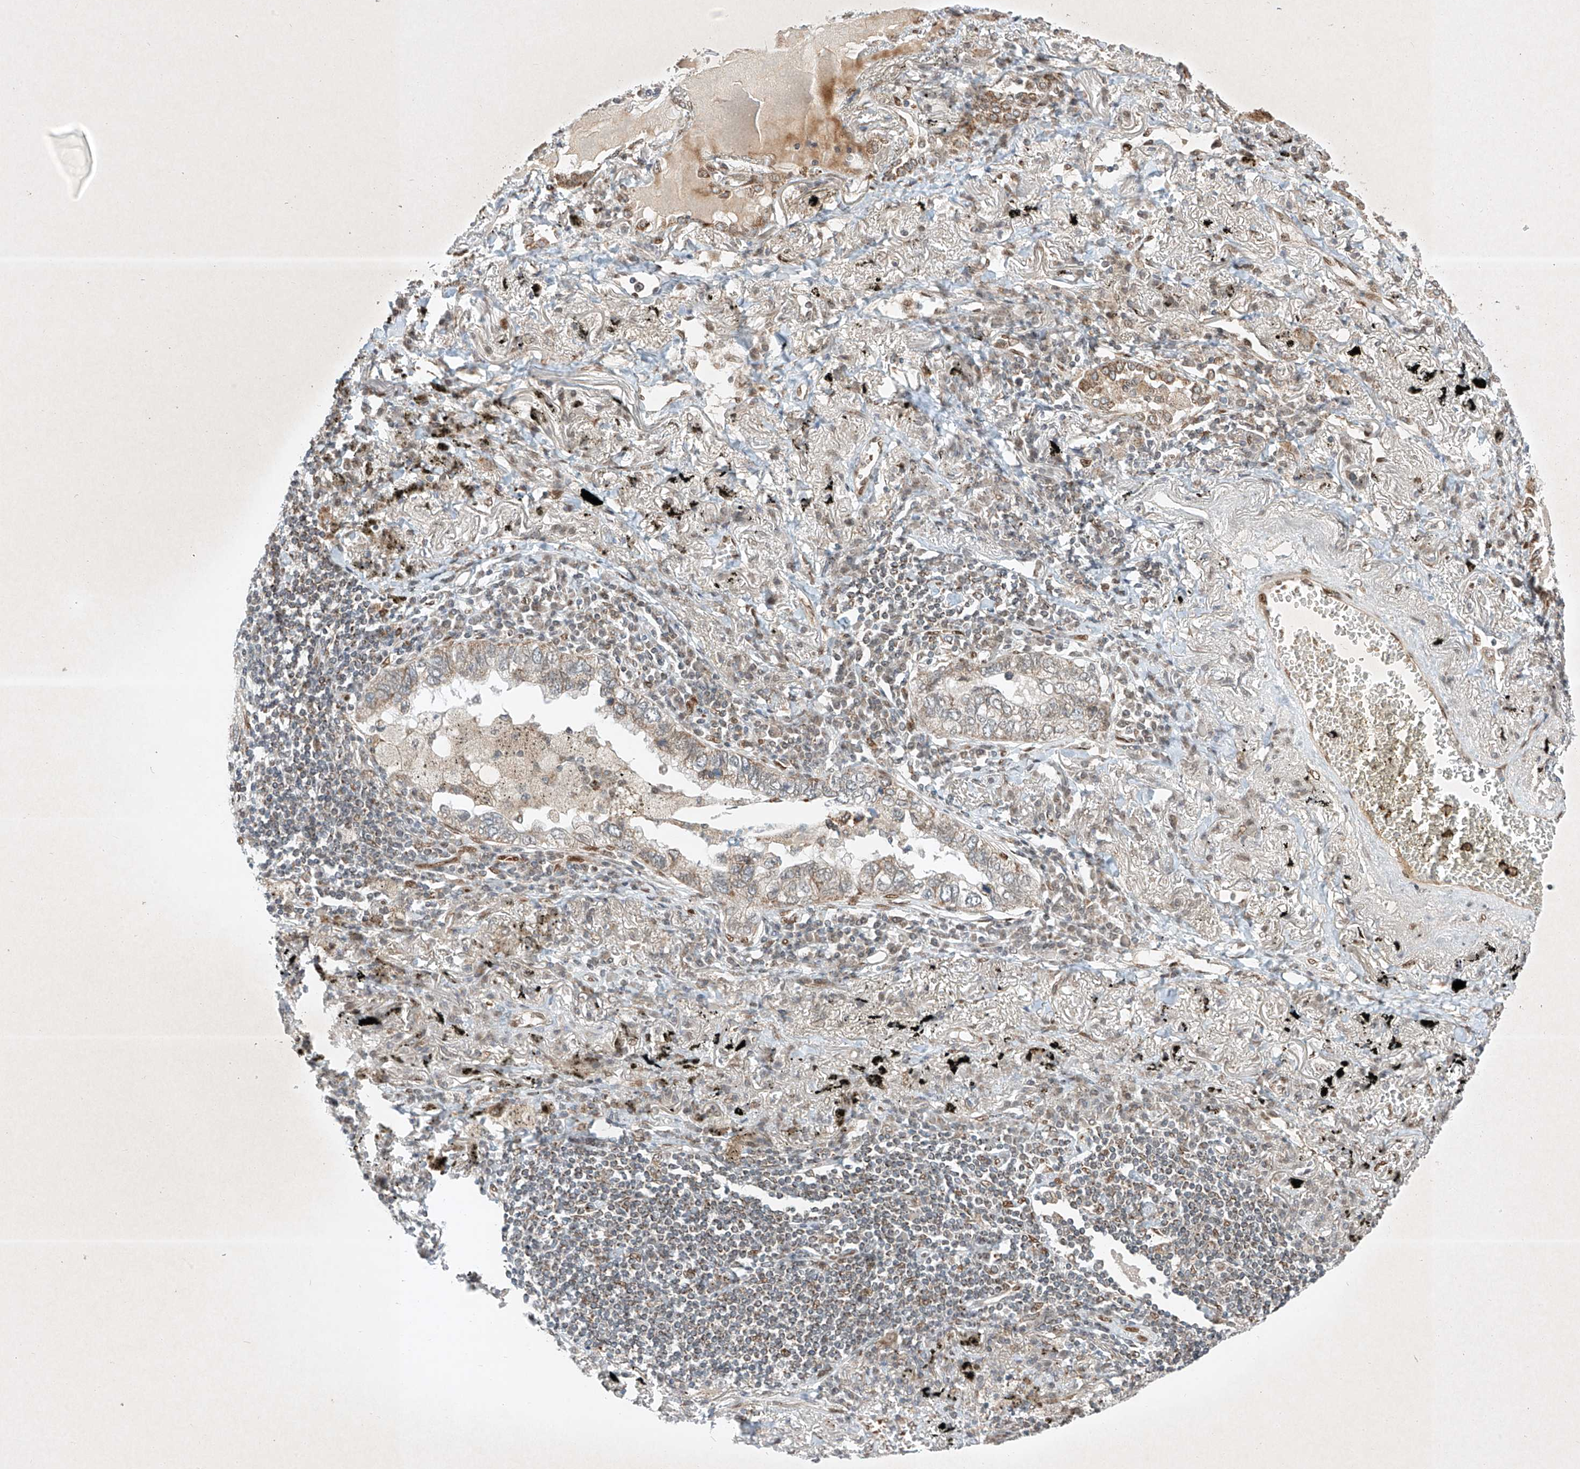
{"staining": {"intensity": "negative", "quantity": "none", "location": "none"}, "tissue": "lung cancer", "cell_type": "Tumor cells", "image_type": "cancer", "snomed": [{"axis": "morphology", "description": "Adenocarcinoma, NOS"}, {"axis": "topography", "description": "Lung"}], "caption": "Tumor cells are negative for protein expression in human lung cancer. (Brightfield microscopy of DAB (3,3'-diaminobenzidine) immunohistochemistry at high magnification).", "gene": "EPG5", "patient": {"sex": "male", "age": 65}}